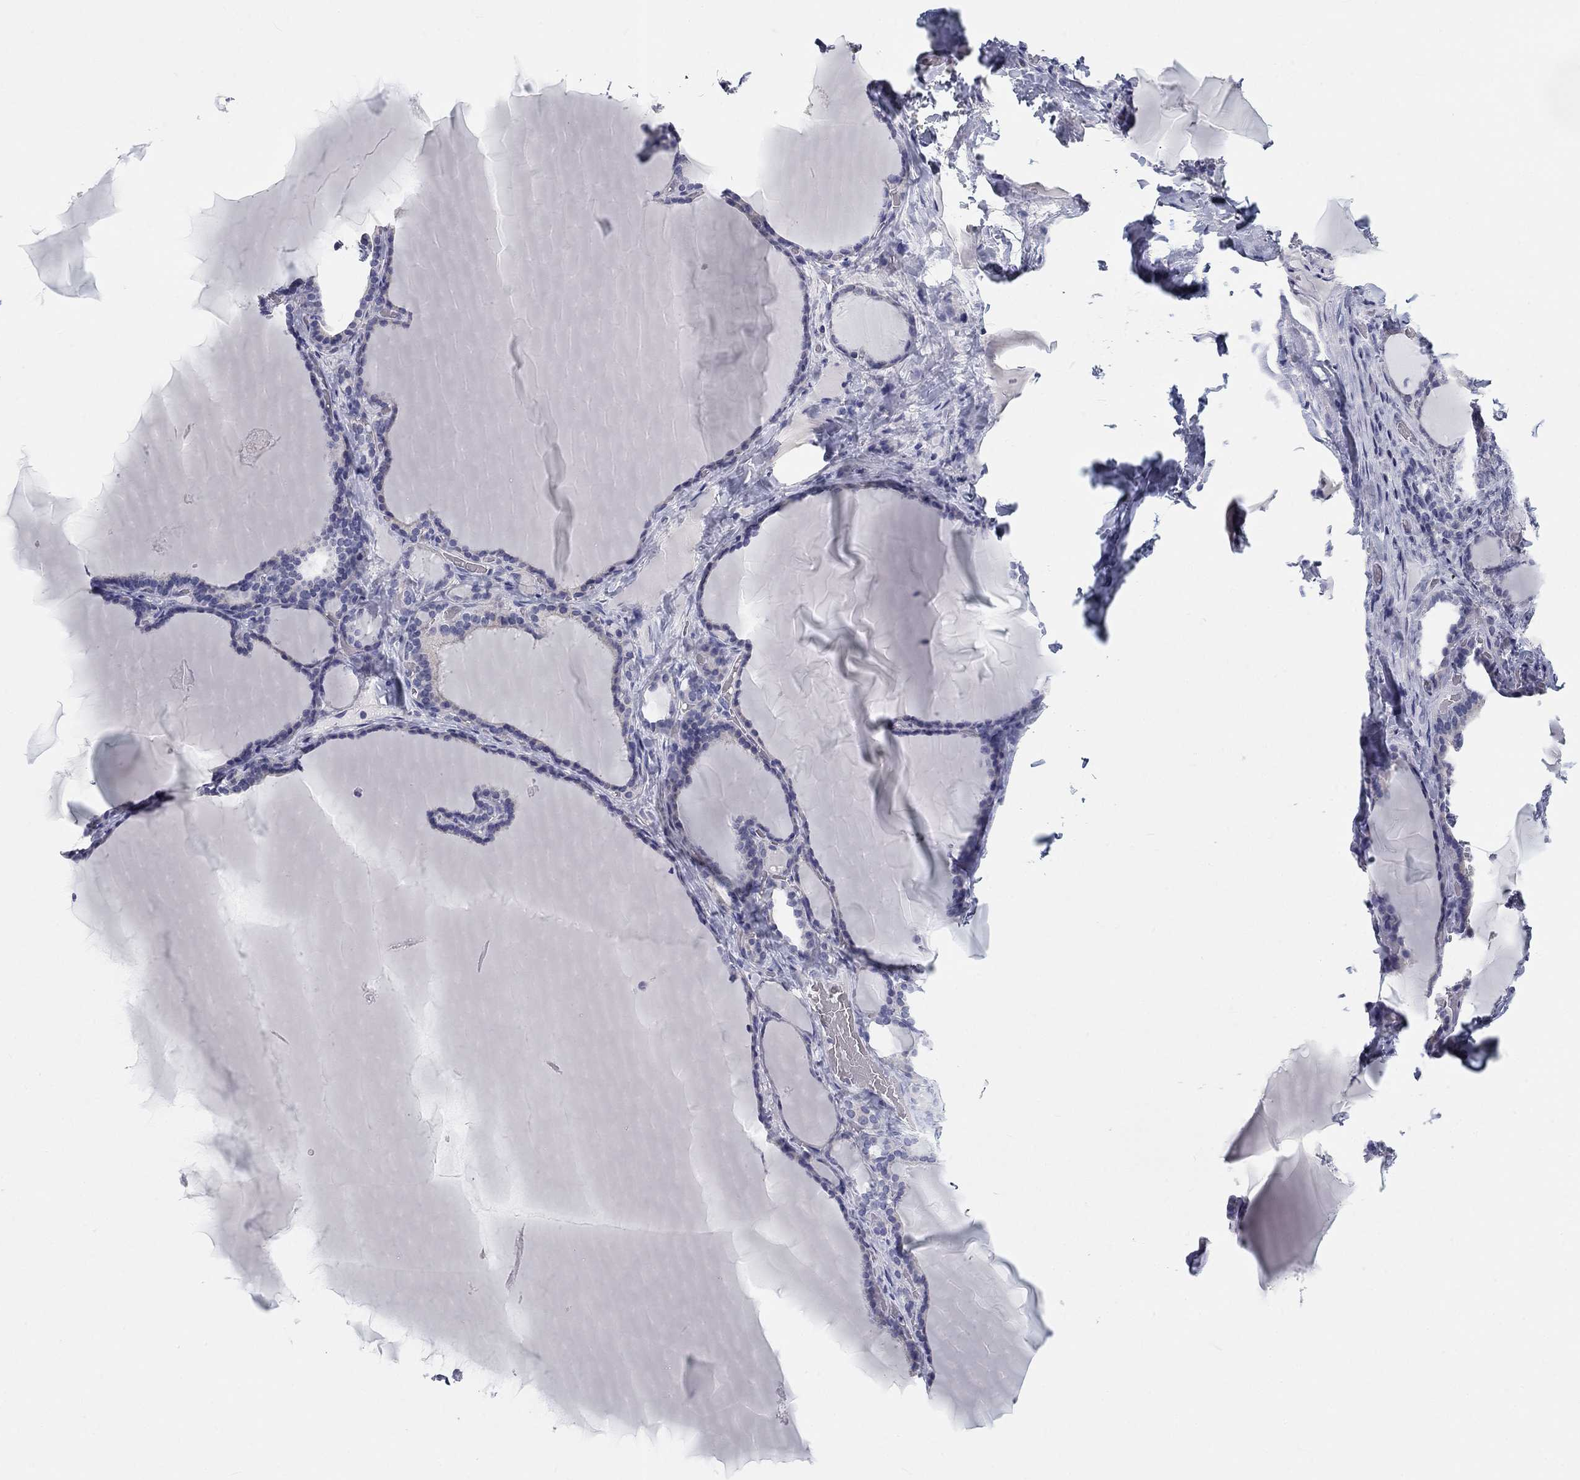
{"staining": {"intensity": "negative", "quantity": "none", "location": "none"}, "tissue": "thyroid gland", "cell_type": "Glandular cells", "image_type": "normal", "snomed": [{"axis": "morphology", "description": "Normal tissue, NOS"}, {"axis": "morphology", "description": "Hyperplasia, NOS"}, {"axis": "topography", "description": "Thyroid gland"}], "caption": "Photomicrograph shows no significant protein staining in glandular cells of unremarkable thyroid gland. (Brightfield microscopy of DAB IHC at high magnification).", "gene": "CALB1", "patient": {"sex": "female", "age": 27}}